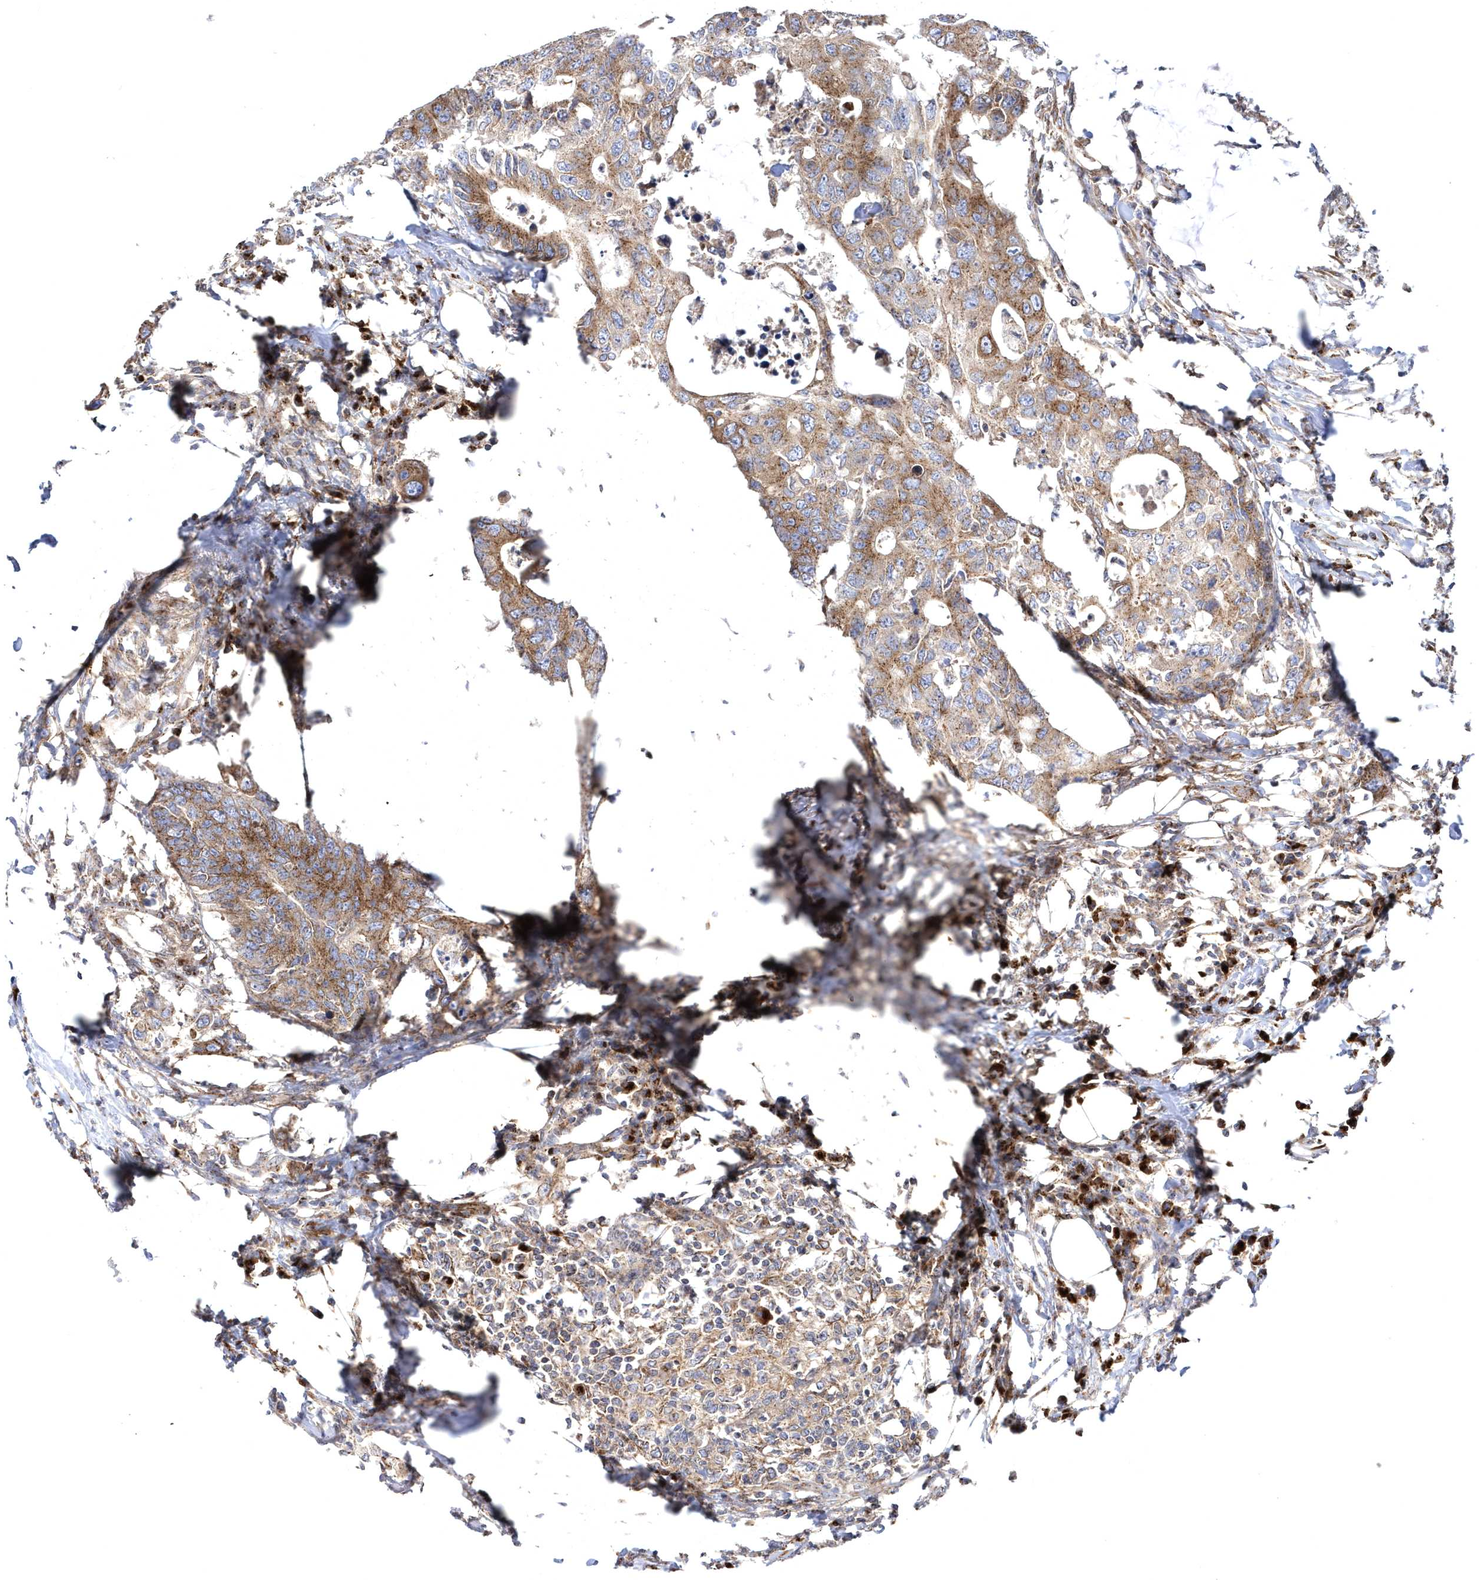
{"staining": {"intensity": "moderate", "quantity": ">75%", "location": "cytoplasmic/membranous"}, "tissue": "colorectal cancer", "cell_type": "Tumor cells", "image_type": "cancer", "snomed": [{"axis": "morphology", "description": "Adenocarcinoma, NOS"}, {"axis": "topography", "description": "Colon"}], "caption": "Colorectal cancer (adenocarcinoma) was stained to show a protein in brown. There is medium levels of moderate cytoplasmic/membranous positivity in approximately >75% of tumor cells.", "gene": "COPB2", "patient": {"sex": "male", "age": 71}}